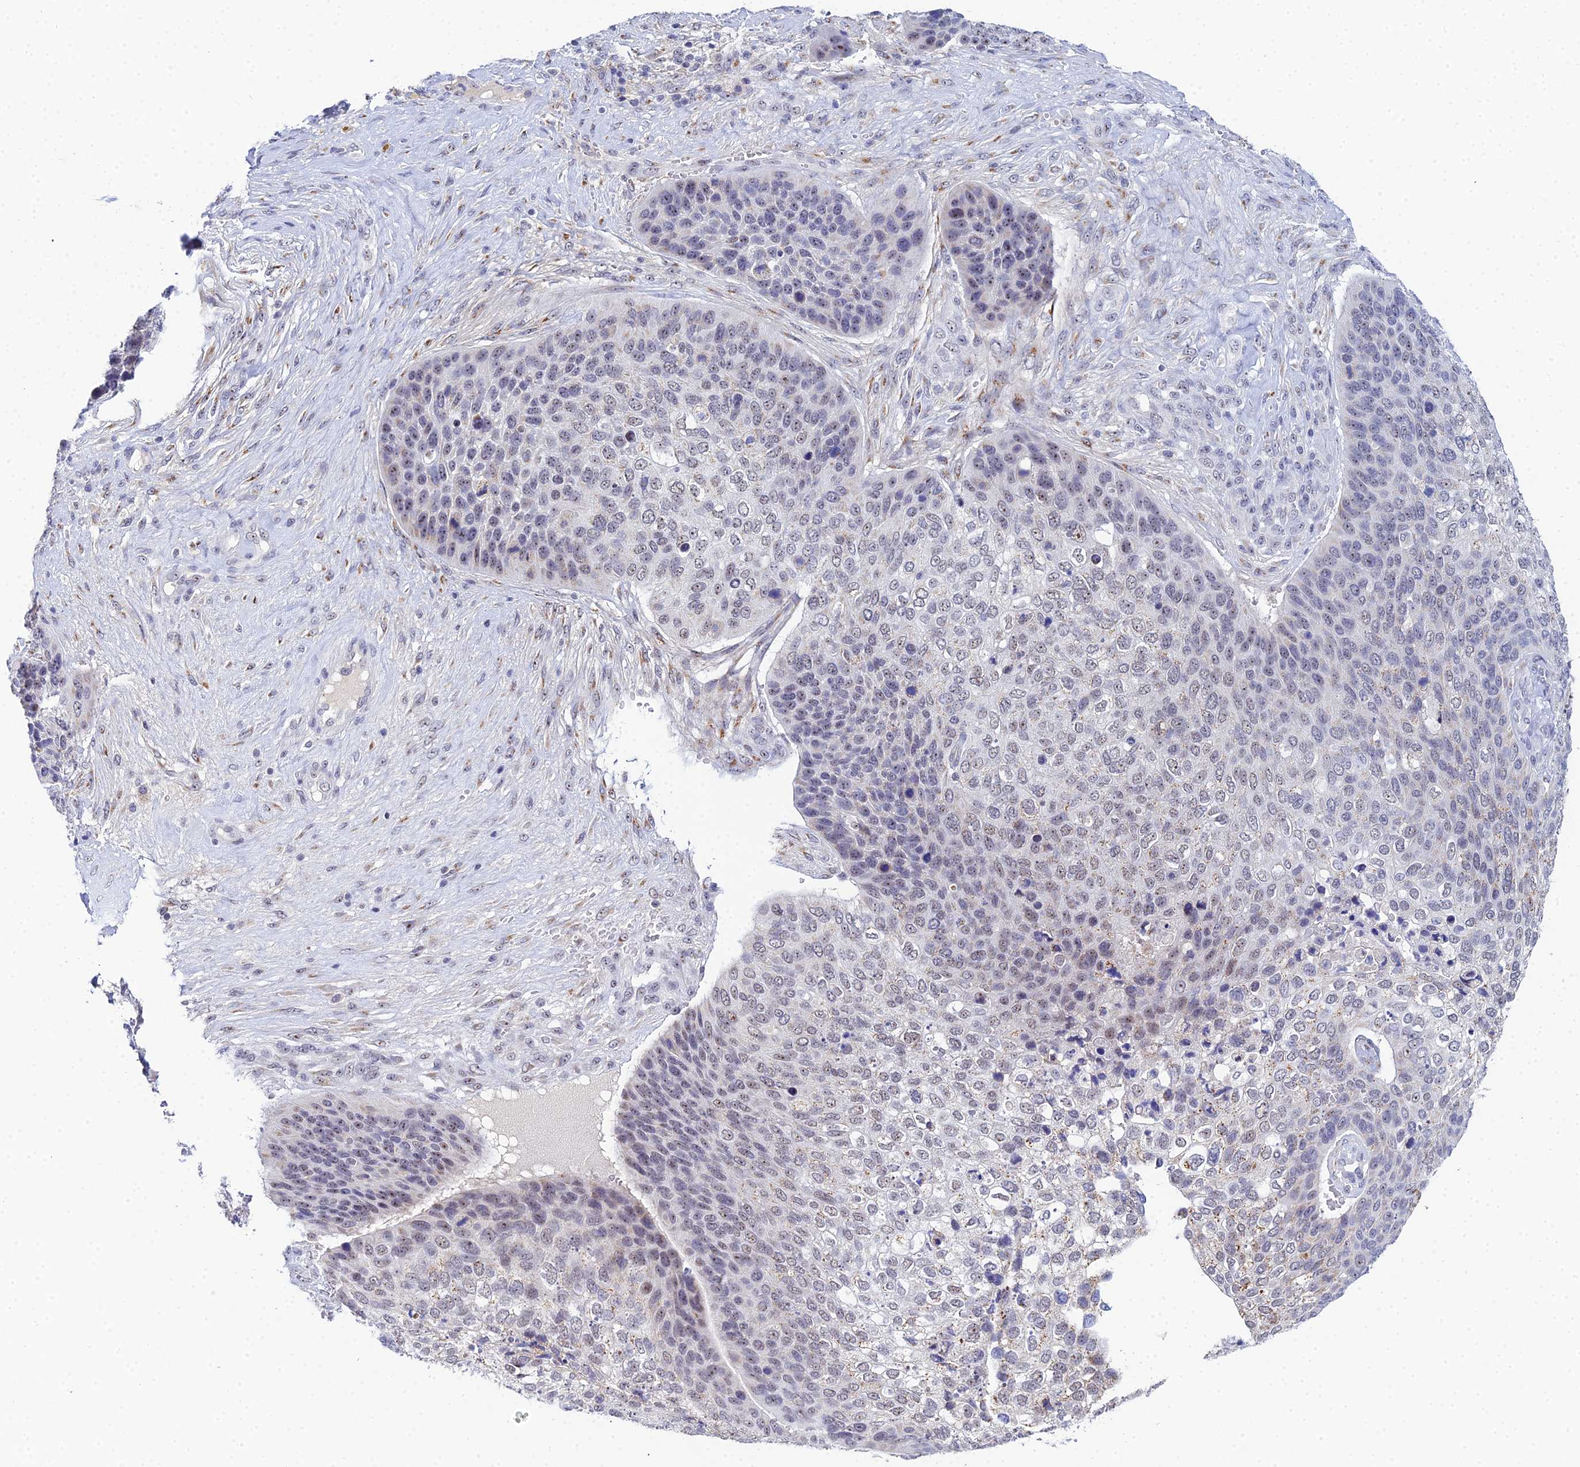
{"staining": {"intensity": "weak", "quantity": "<25%", "location": "cytoplasmic/membranous,nuclear"}, "tissue": "skin cancer", "cell_type": "Tumor cells", "image_type": "cancer", "snomed": [{"axis": "morphology", "description": "Basal cell carcinoma"}, {"axis": "topography", "description": "Skin"}], "caption": "Immunohistochemical staining of skin cancer displays no significant positivity in tumor cells. (Stains: DAB immunohistochemistry with hematoxylin counter stain, Microscopy: brightfield microscopy at high magnification).", "gene": "PLPP4", "patient": {"sex": "female", "age": 74}}